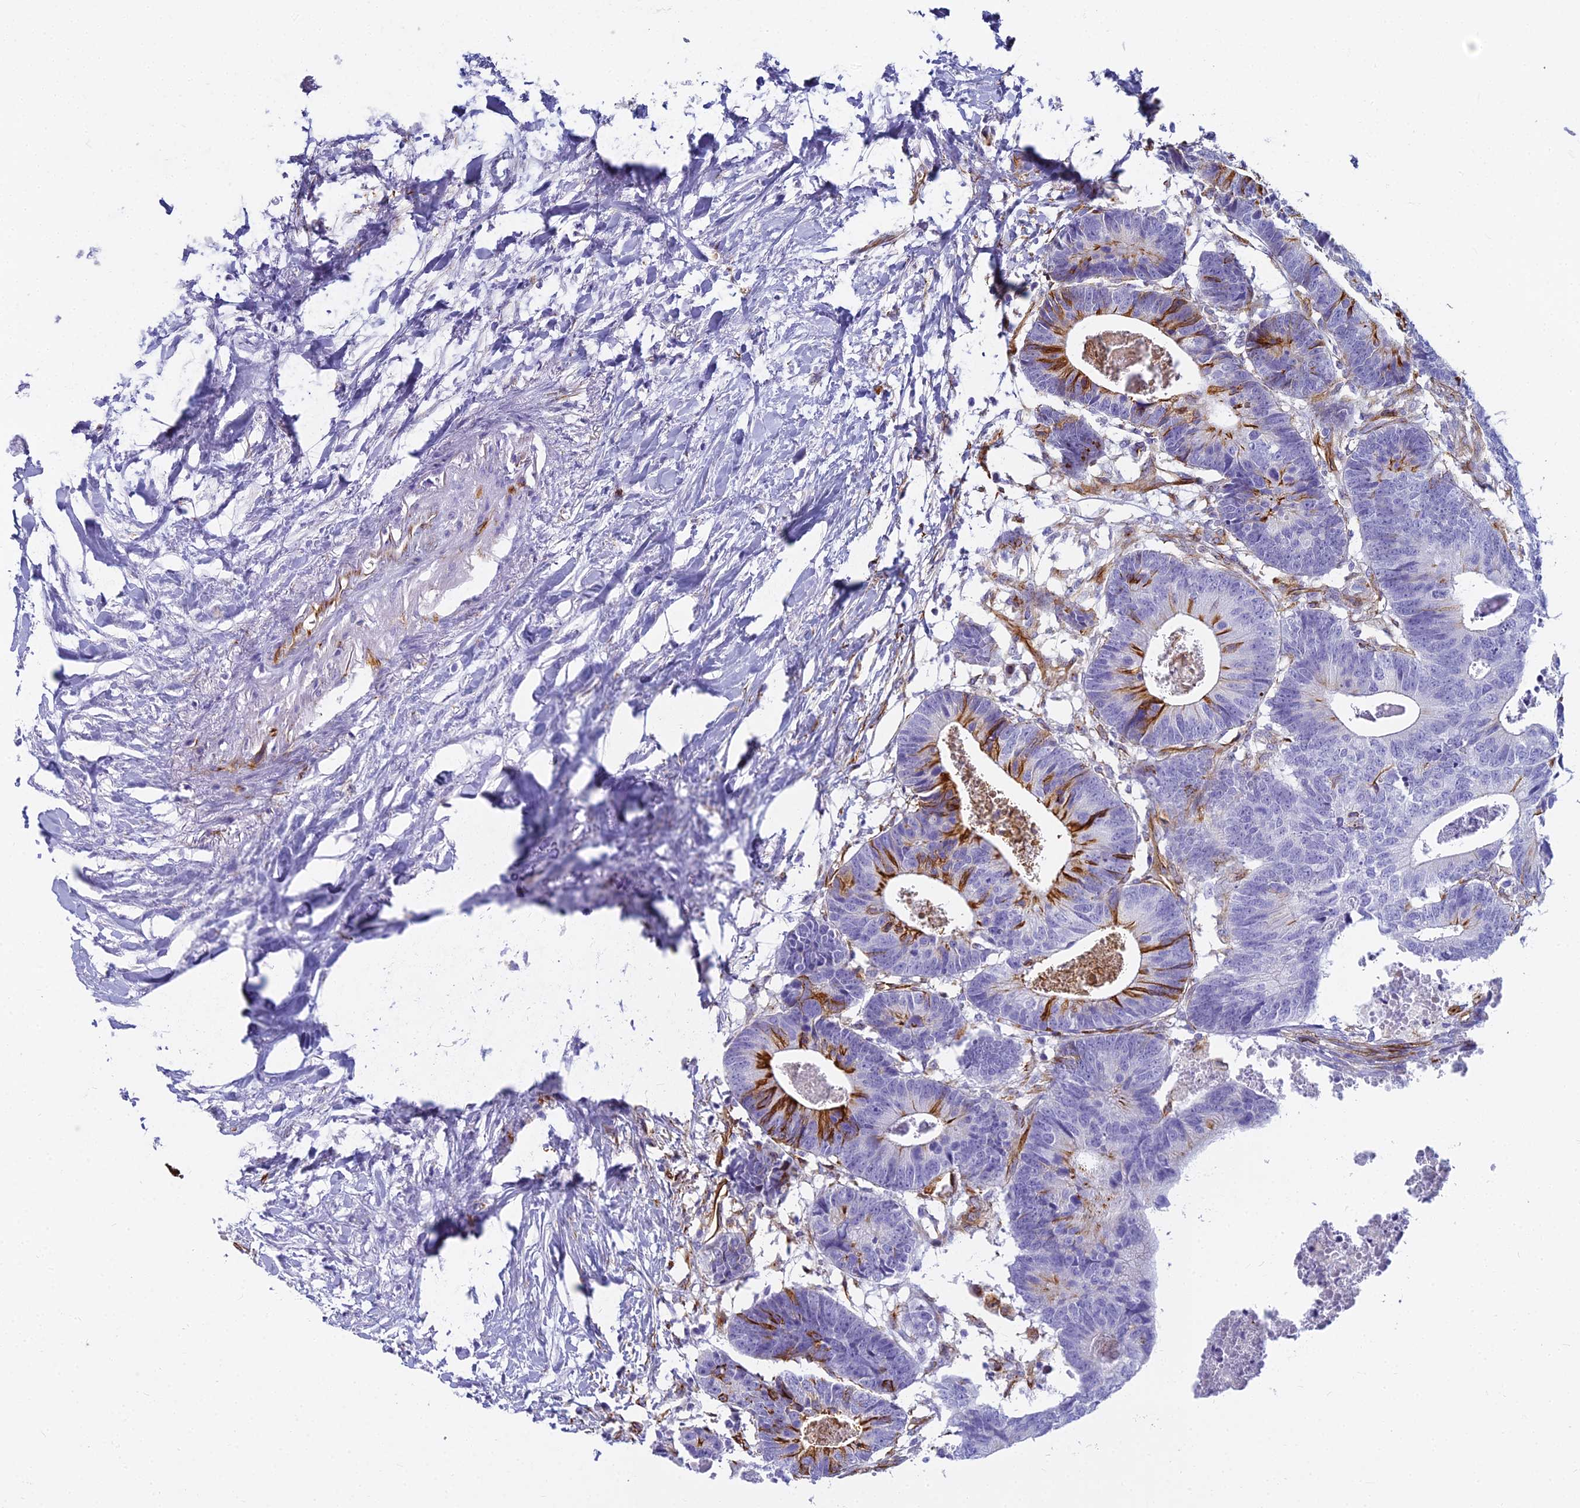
{"staining": {"intensity": "strong", "quantity": "<25%", "location": "cytoplasmic/membranous"}, "tissue": "colorectal cancer", "cell_type": "Tumor cells", "image_type": "cancer", "snomed": [{"axis": "morphology", "description": "Adenocarcinoma, NOS"}, {"axis": "topography", "description": "Colon"}], "caption": "This photomicrograph demonstrates IHC staining of human colorectal cancer, with medium strong cytoplasmic/membranous positivity in about <25% of tumor cells.", "gene": "EVI2A", "patient": {"sex": "female", "age": 57}}